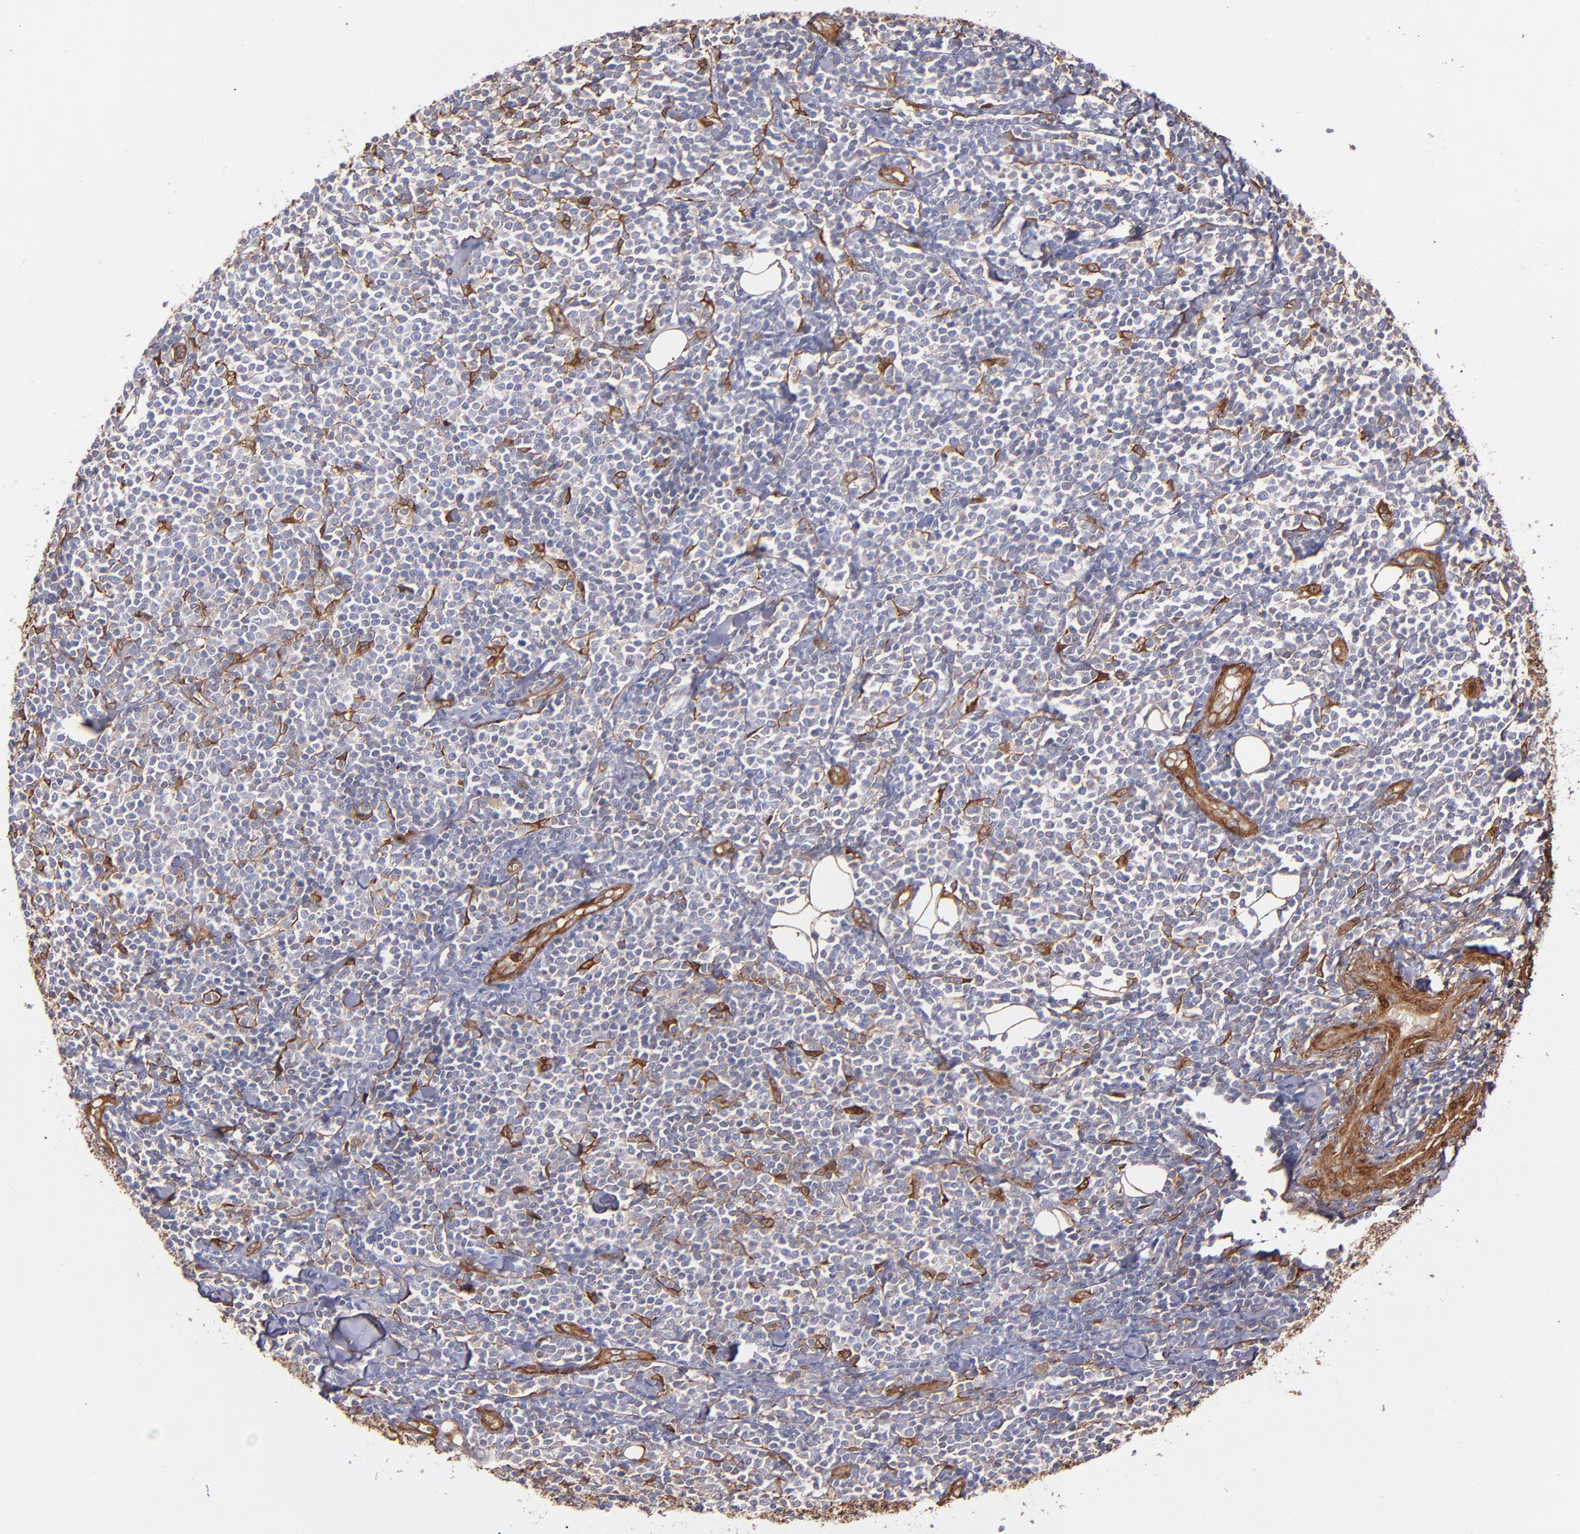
{"staining": {"intensity": "weak", "quantity": "<25%", "location": "cytoplasmic/membranous"}, "tissue": "lymphoma", "cell_type": "Tumor cells", "image_type": "cancer", "snomed": [{"axis": "morphology", "description": "Malignant lymphoma, non-Hodgkin's type, Low grade"}, {"axis": "topography", "description": "Soft tissue"}], "caption": "Tumor cells show no significant protein staining in lymphoma.", "gene": "VCL", "patient": {"sex": "male", "age": 92}}